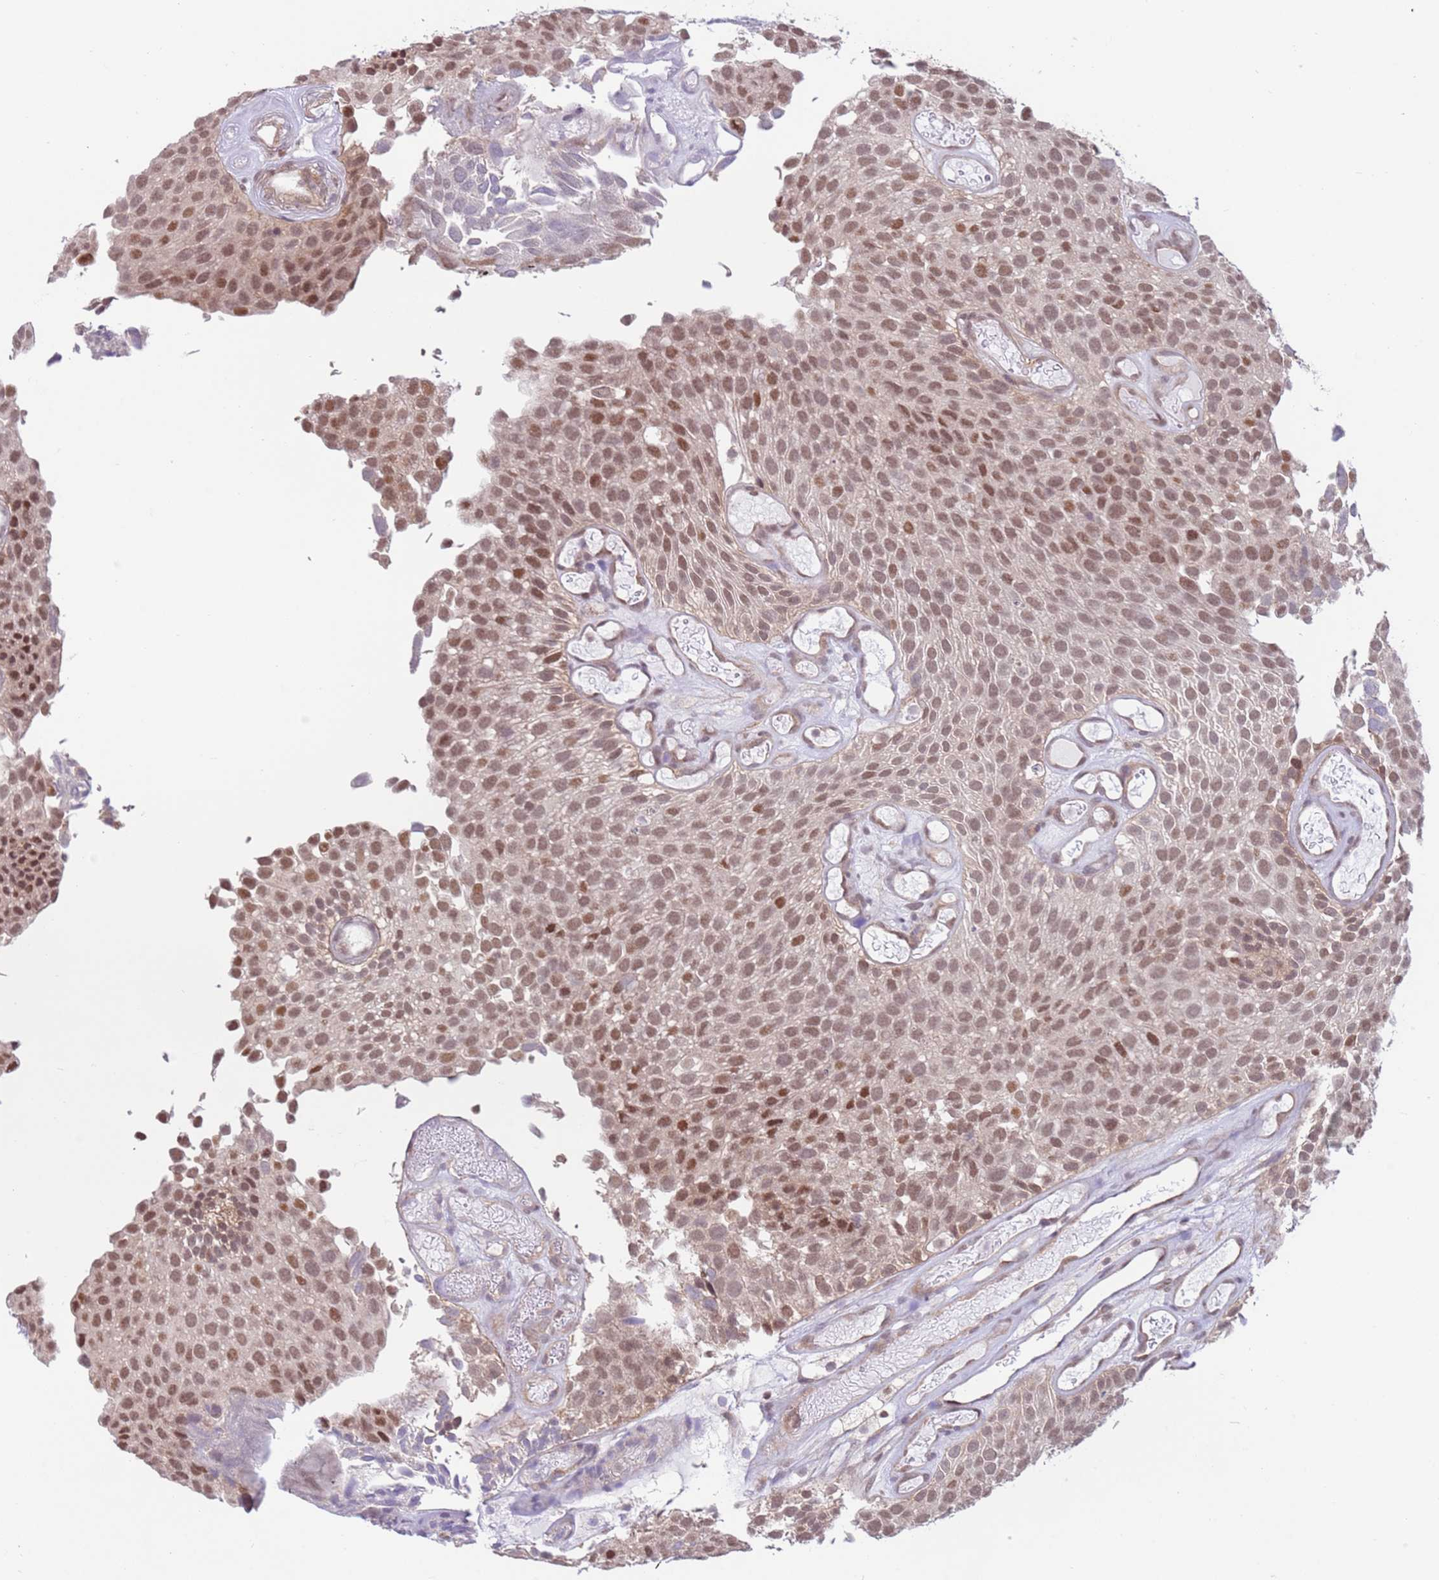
{"staining": {"intensity": "moderate", "quantity": ">75%", "location": "nuclear"}, "tissue": "urothelial cancer", "cell_type": "Tumor cells", "image_type": "cancer", "snomed": [{"axis": "morphology", "description": "Urothelial carcinoma, Low grade"}, {"axis": "topography", "description": "Urinary bladder"}], "caption": "A photomicrograph of human urothelial carcinoma (low-grade) stained for a protein demonstrates moderate nuclear brown staining in tumor cells.", "gene": "DCAF4", "patient": {"sex": "male", "age": 89}}